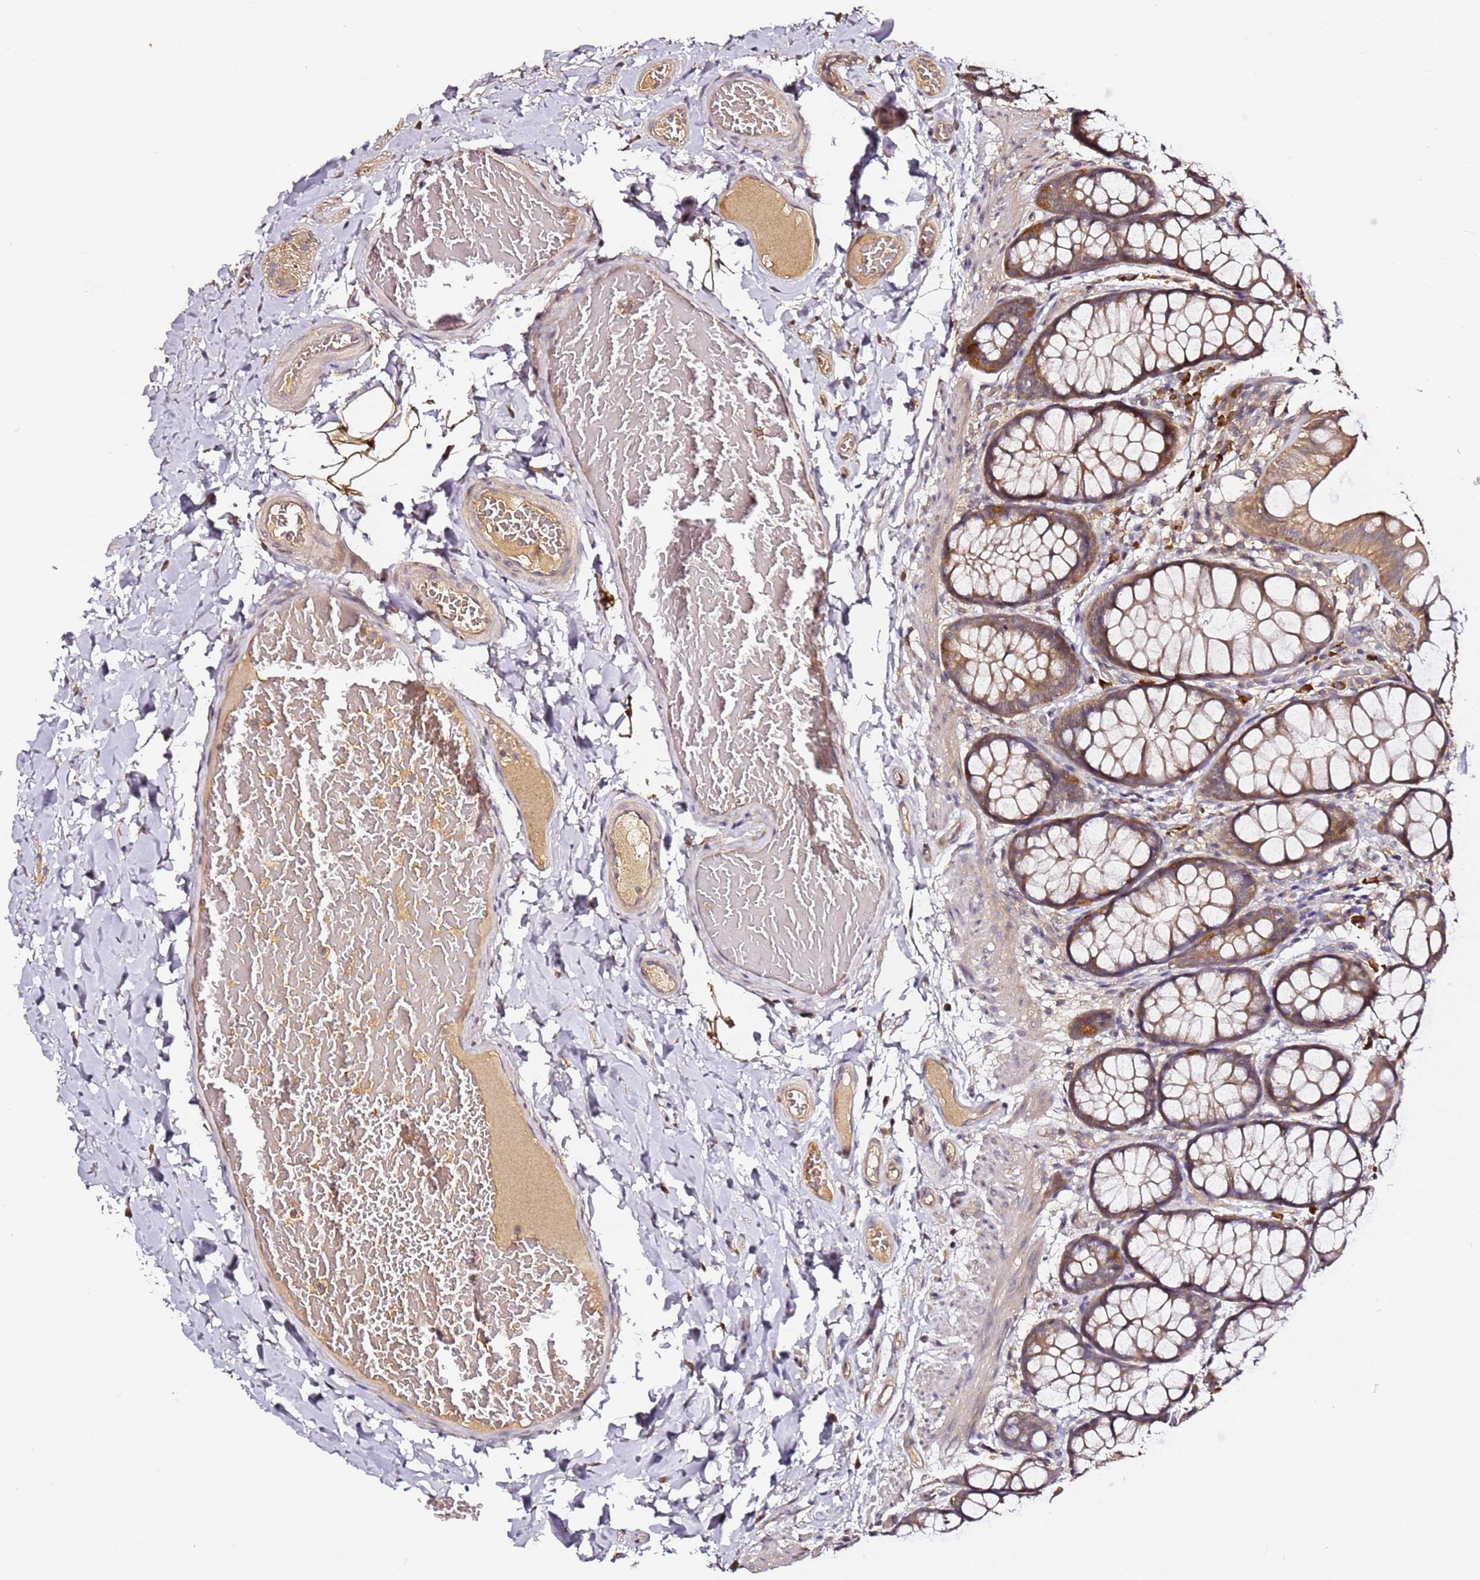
{"staining": {"intensity": "moderate", "quantity": ">75%", "location": "cytoplasmic/membranous"}, "tissue": "colon", "cell_type": "Endothelial cells", "image_type": "normal", "snomed": [{"axis": "morphology", "description": "Normal tissue, NOS"}, {"axis": "topography", "description": "Colon"}], "caption": "A micrograph of human colon stained for a protein shows moderate cytoplasmic/membranous brown staining in endothelial cells.", "gene": "C6orf136", "patient": {"sex": "male", "age": 47}}